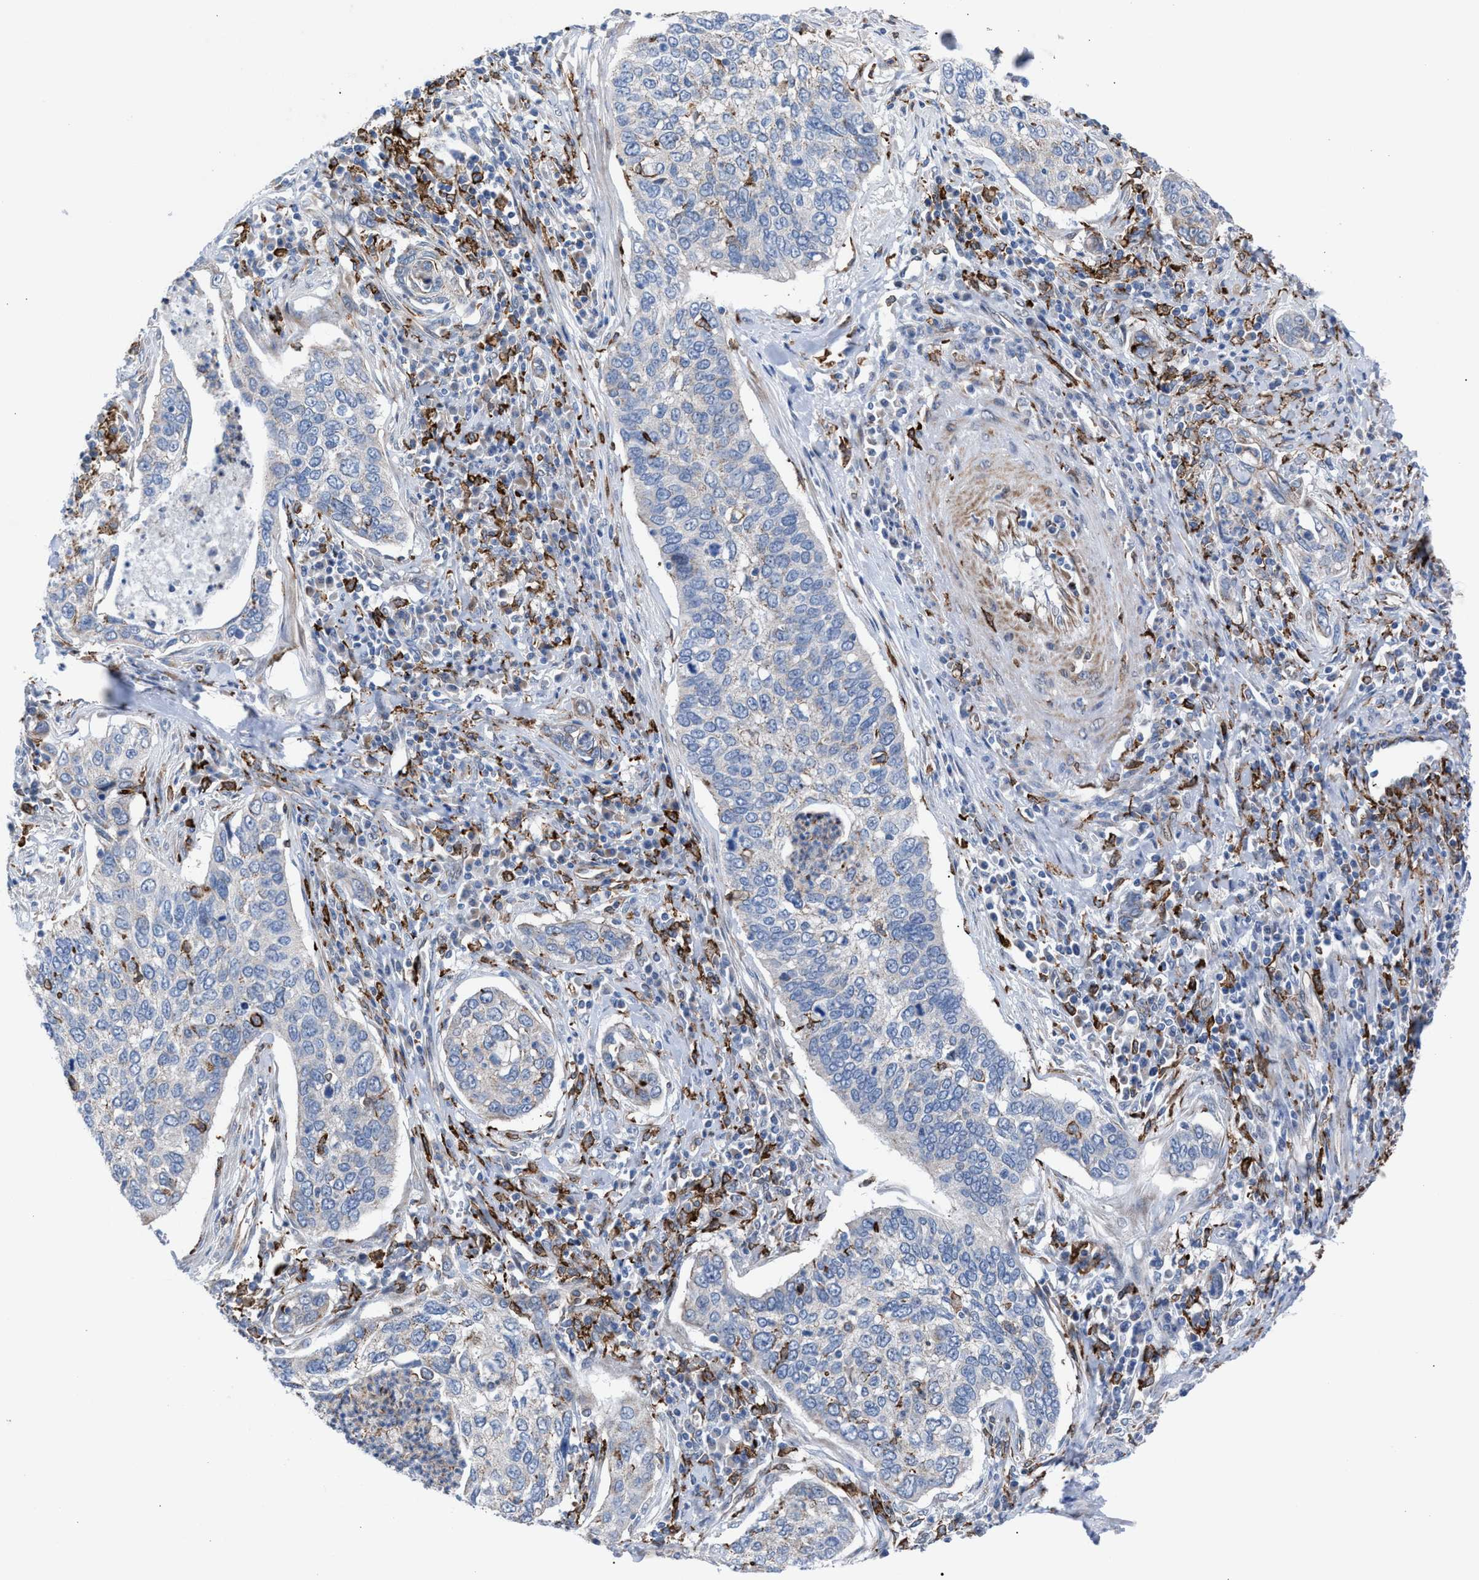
{"staining": {"intensity": "negative", "quantity": "none", "location": "none"}, "tissue": "cervical cancer", "cell_type": "Tumor cells", "image_type": "cancer", "snomed": [{"axis": "morphology", "description": "Squamous cell carcinoma, NOS"}, {"axis": "topography", "description": "Cervix"}], "caption": "Squamous cell carcinoma (cervical) was stained to show a protein in brown. There is no significant positivity in tumor cells. Nuclei are stained in blue.", "gene": "SLC47A1", "patient": {"sex": "female", "age": 53}}